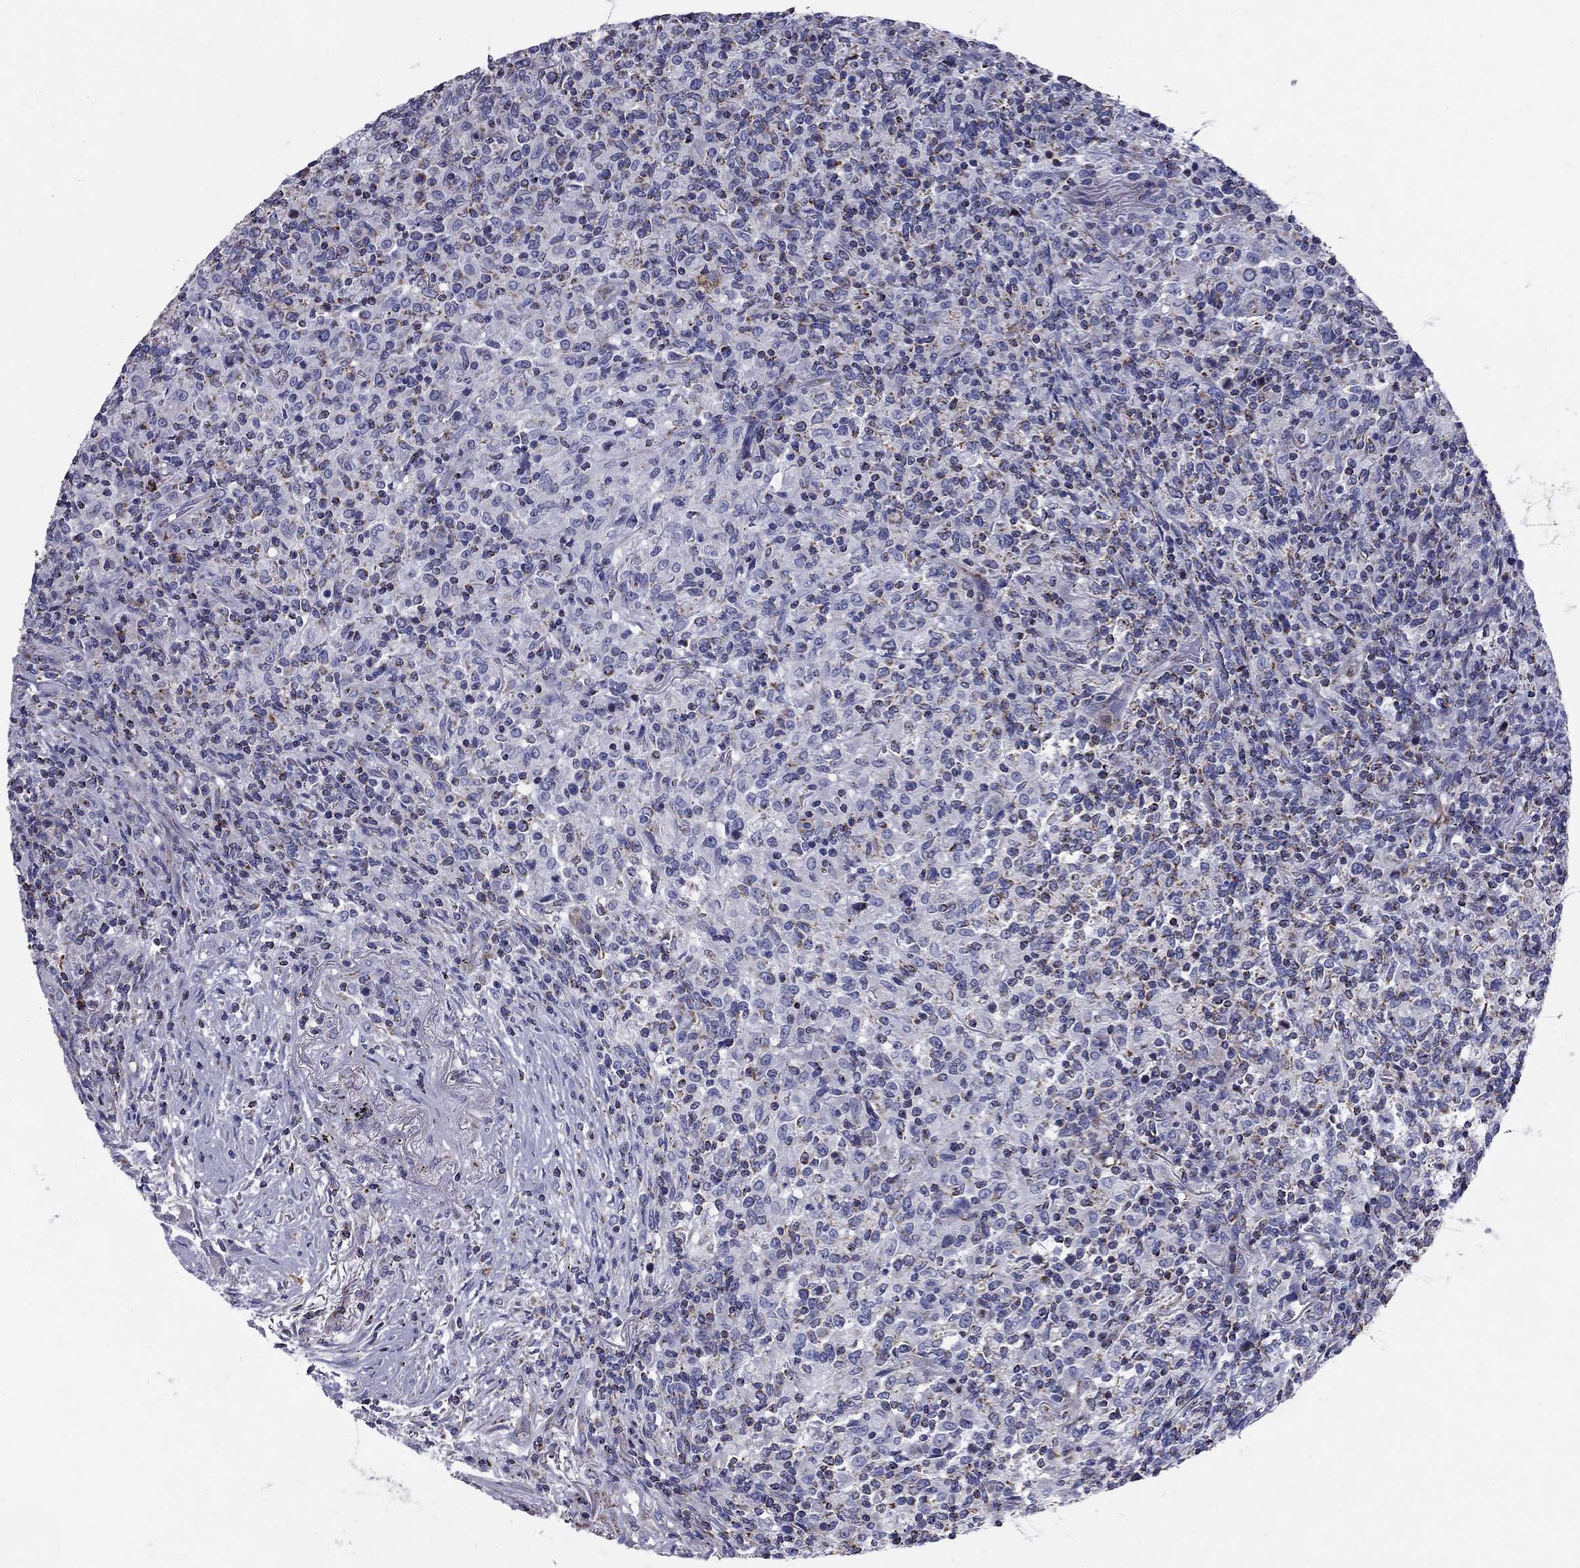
{"staining": {"intensity": "moderate", "quantity": "<25%", "location": "cytoplasmic/membranous"}, "tissue": "lymphoma", "cell_type": "Tumor cells", "image_type": "cancer", "snomed": [{"axis": "morphology", "description": "Malignant lymphoma, non-Hodgkin's type, High grade"}, {"axis": "topography", "description": "Lung"}], "caption": "Protein staining of malignant lymphoma, non-Hodgkin's type (high-grade) tissue exhibits moderate cytoplasmic/membranous positivity in approximately <25% of tumor cells. The staining is performed using DAB (3,3'-diaminobenzidine) brown chromogen to label protein expression. The nuclei are counter-stained blue using hematoxylin.", "gene": "NDUFA4L2", "patient": {"sex": "male", "age": 79}}